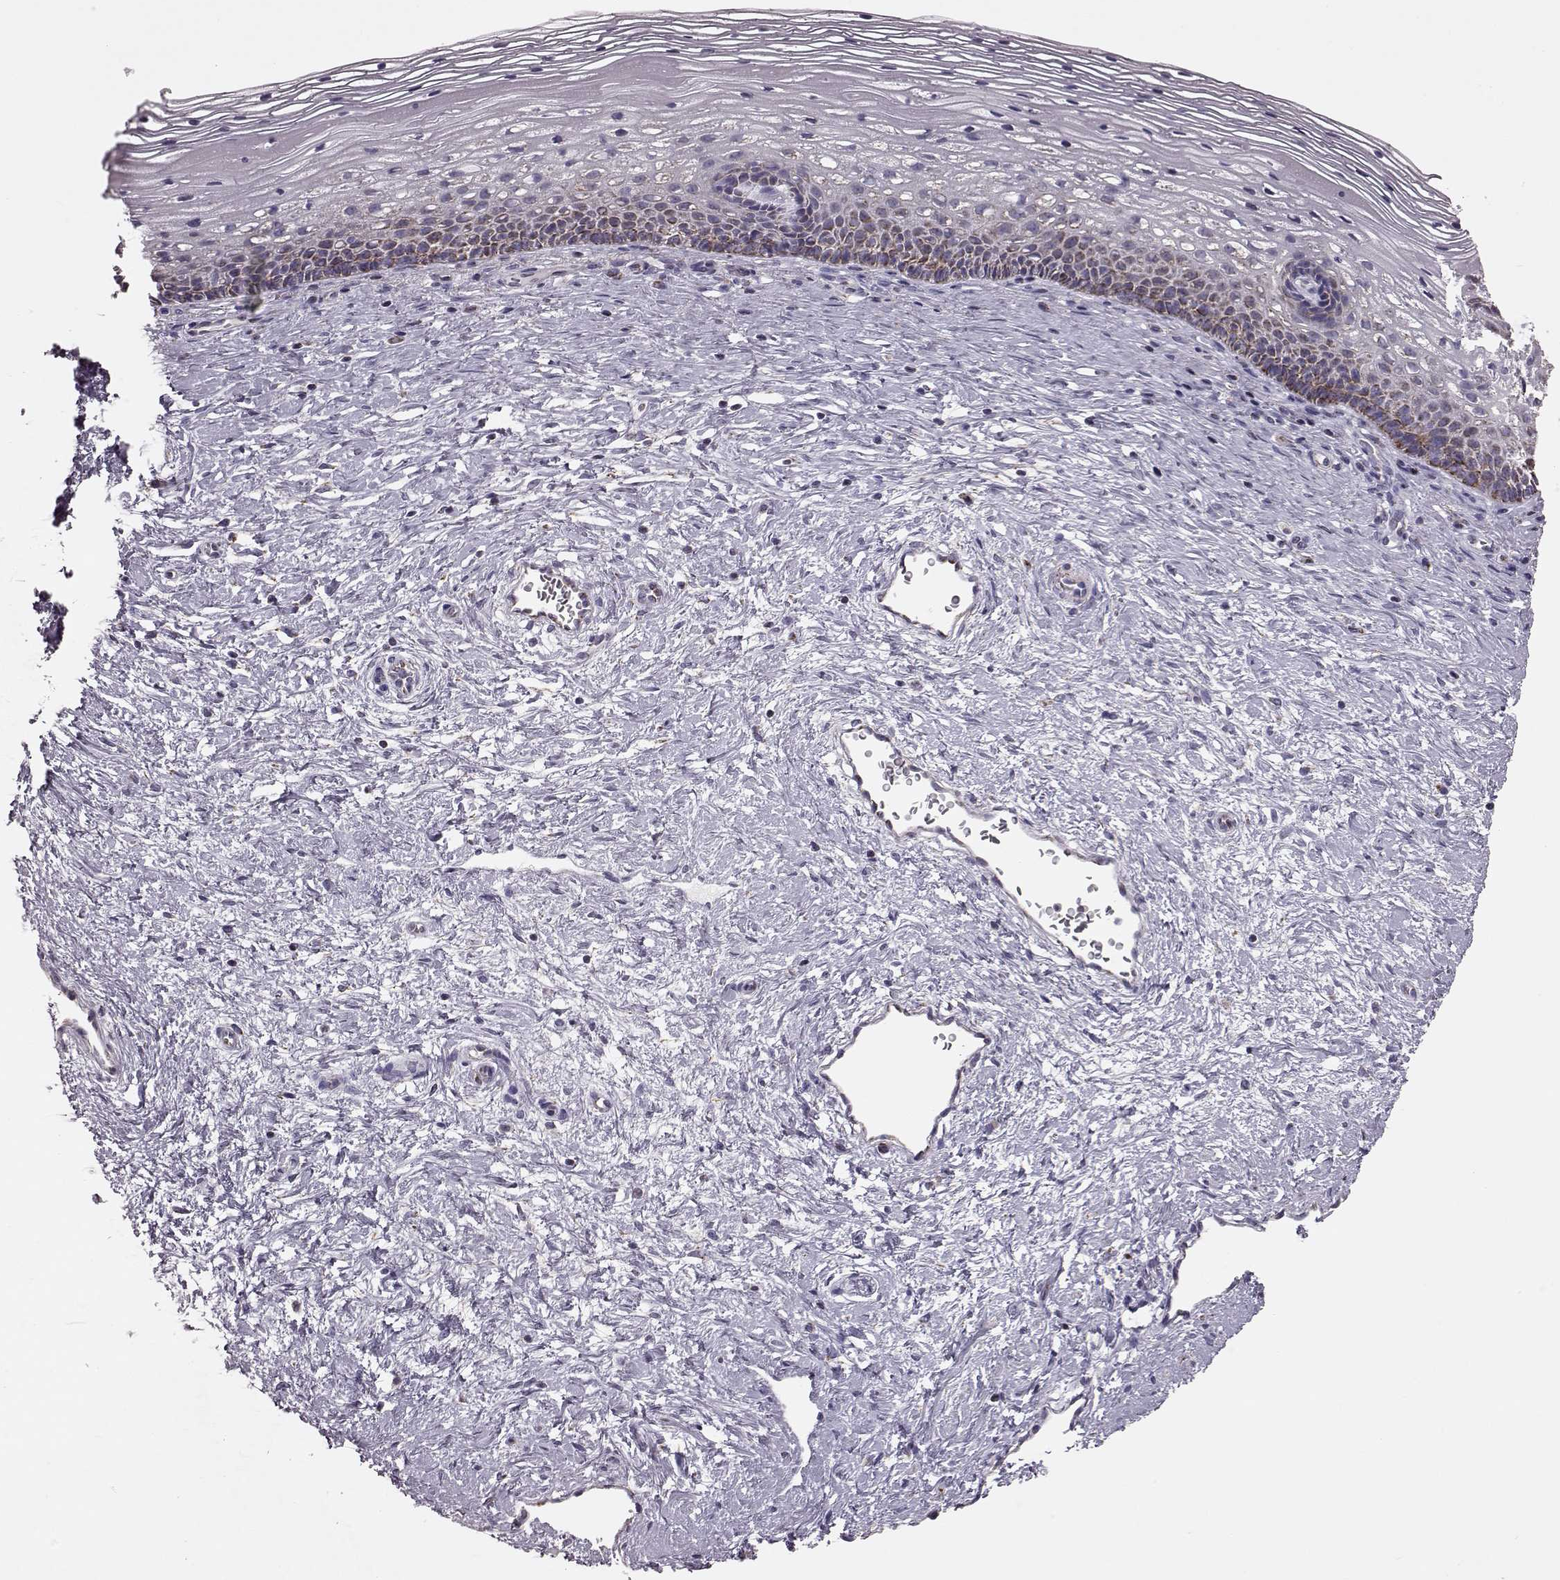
{"staining": {"intensity": "weak", "quantity": ">75%", "location": "cytoplasmic/membranous"}, "tissue": "cervix", "cell_type": "Glandular cells", "image_type": "normal", "snomed": [{"axis": "morphology", "description": "Normal tissue, NOS"}, {"axis": "topography", "description": "Cervix"}], "caption": "Unremarkable cervix exhibits weak cytoplasmic/membranous positivity in about >75% of glandular cells, visualized by immunohistochemistry.", "gene": "ATP5MF", "patient": {"sex": "female", "age": 34}}